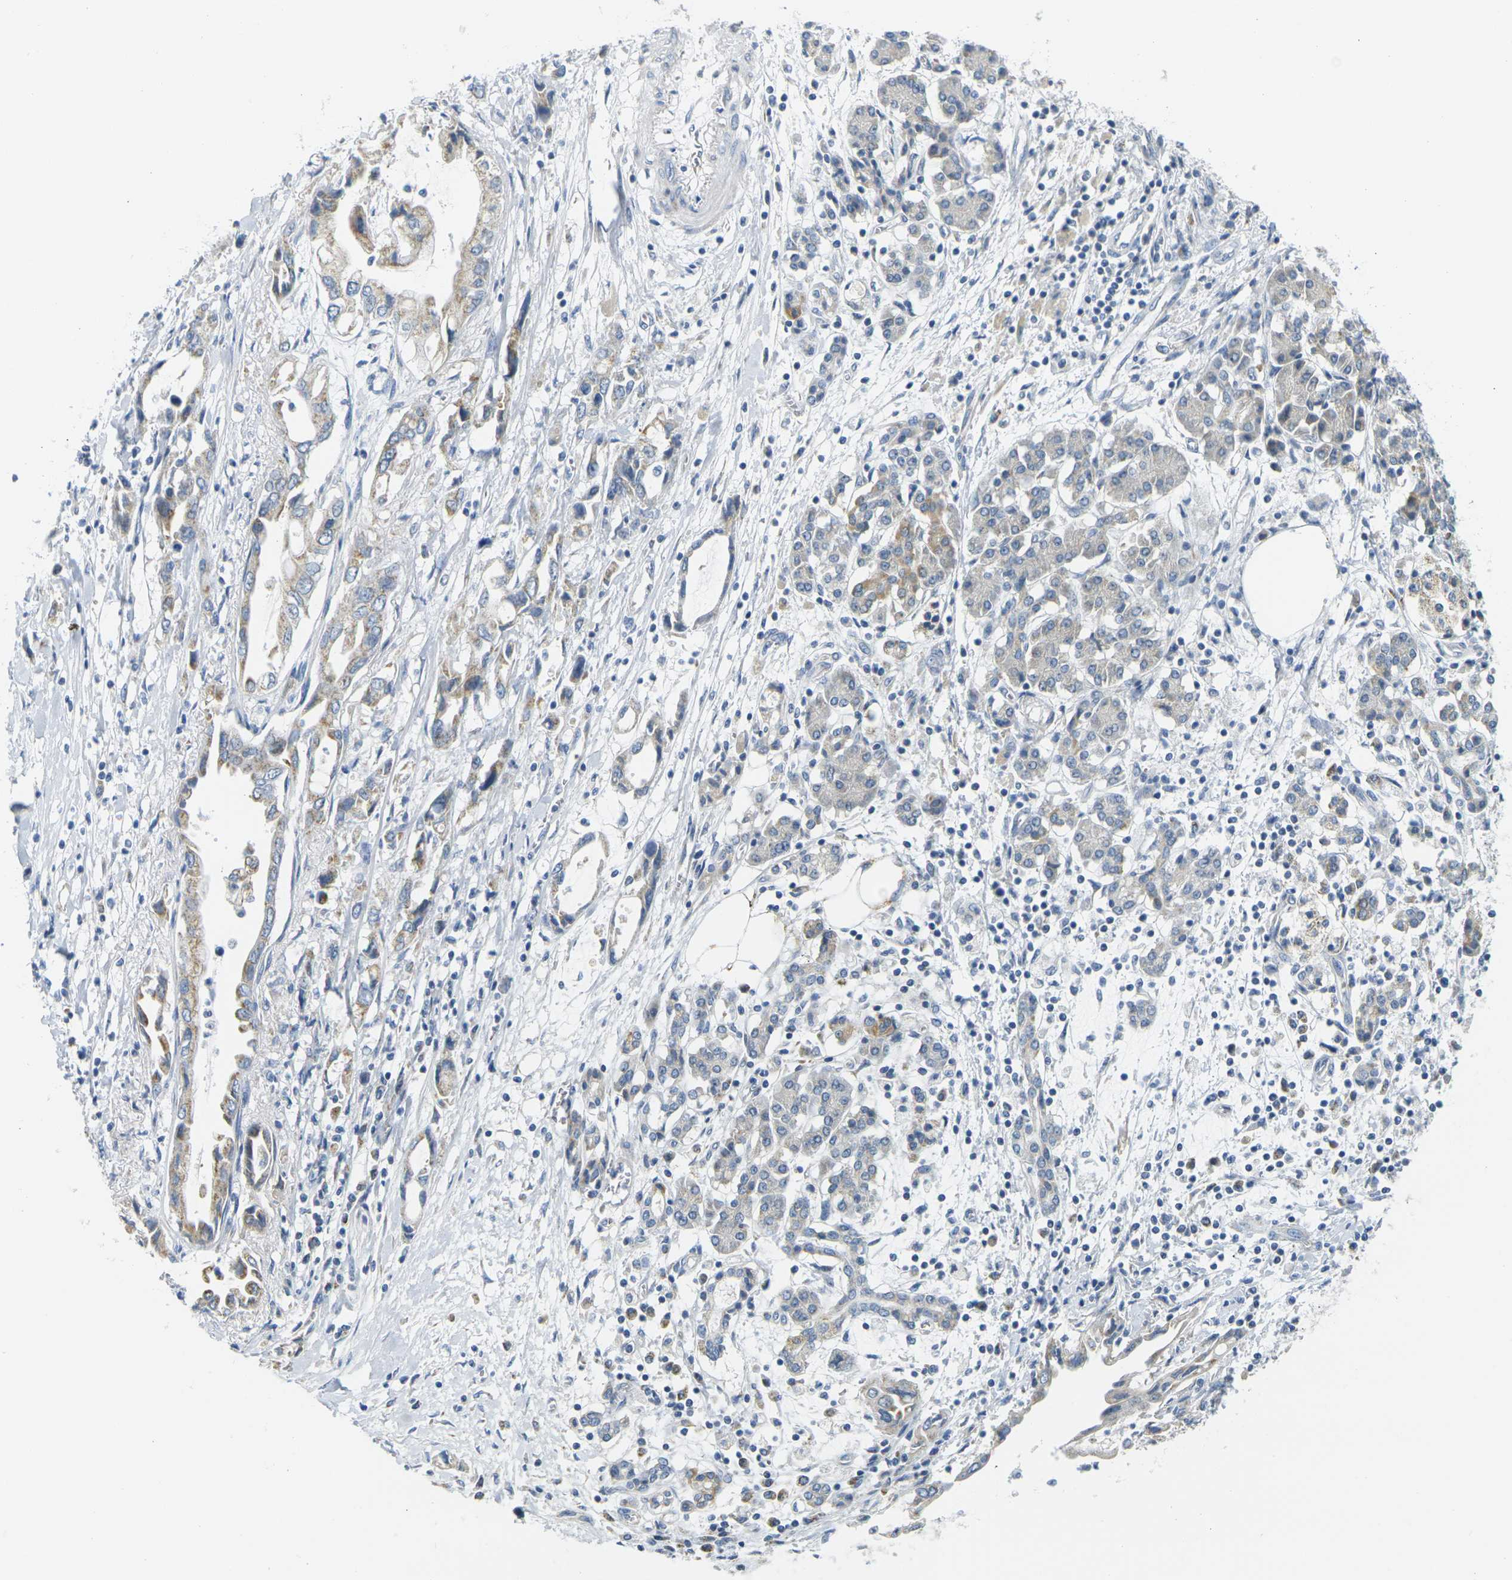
{"staining": {"intensity": "weak", "quantity": "<25%", "location": "cytoplasmic/membranous"}, "tissue": "pancreatic cancer", "cell_type": "Tumor cells", "image_type": "cancer", "snomed": [{"axis": "morphology", "description": "Adenocarcinoma, NOS"}, {"axis": "topography", "description": "Pancreas"}], "caption": "Immunohistochemistry (IHC) photomicrograph of neoplastic tissue: pancreatic adenocarcinoma stained with DAB shows no significant protein positivity in tumor cells. The staining was performed using DAB (3,3'-diaminobenzidine) to visualize the protein expression in brown, while the nuclei were stained in blue with hematoxylin (Magnification: 20x).", "gene": "PARD6B", "patient": {"sex": "female", "age": 57}}